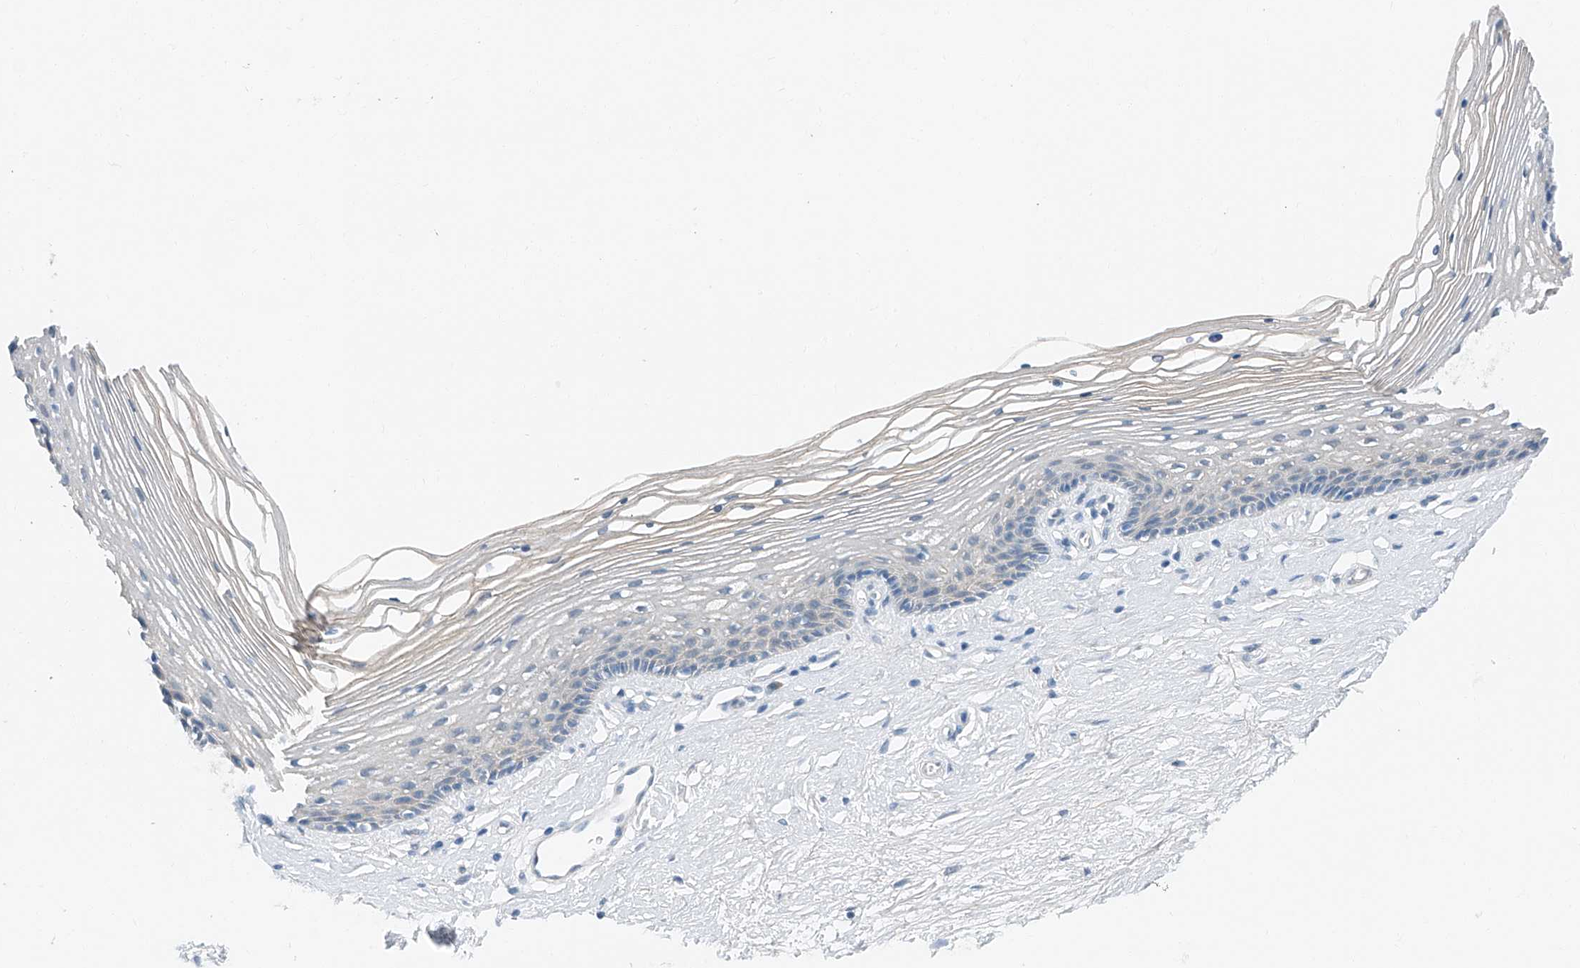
{"staining": {"intensity": "negative", "quantity": "none", "location": "none"}, "tissue": "vagina", "cell_type": "Squamous epithelial cells", "image_type": "normal", "snomed": [{"axis": "morphology", "description": "Normal tissue, NOS"}, {"axis": "topography", "description": "Vagina"}], "caption": "Squamous epithelial cells show no significant protein expression in benign vagina. (DAB IHC, high magnification).", "gene": "MDGA1", "patient": {"sex": "female", "age": 46}}